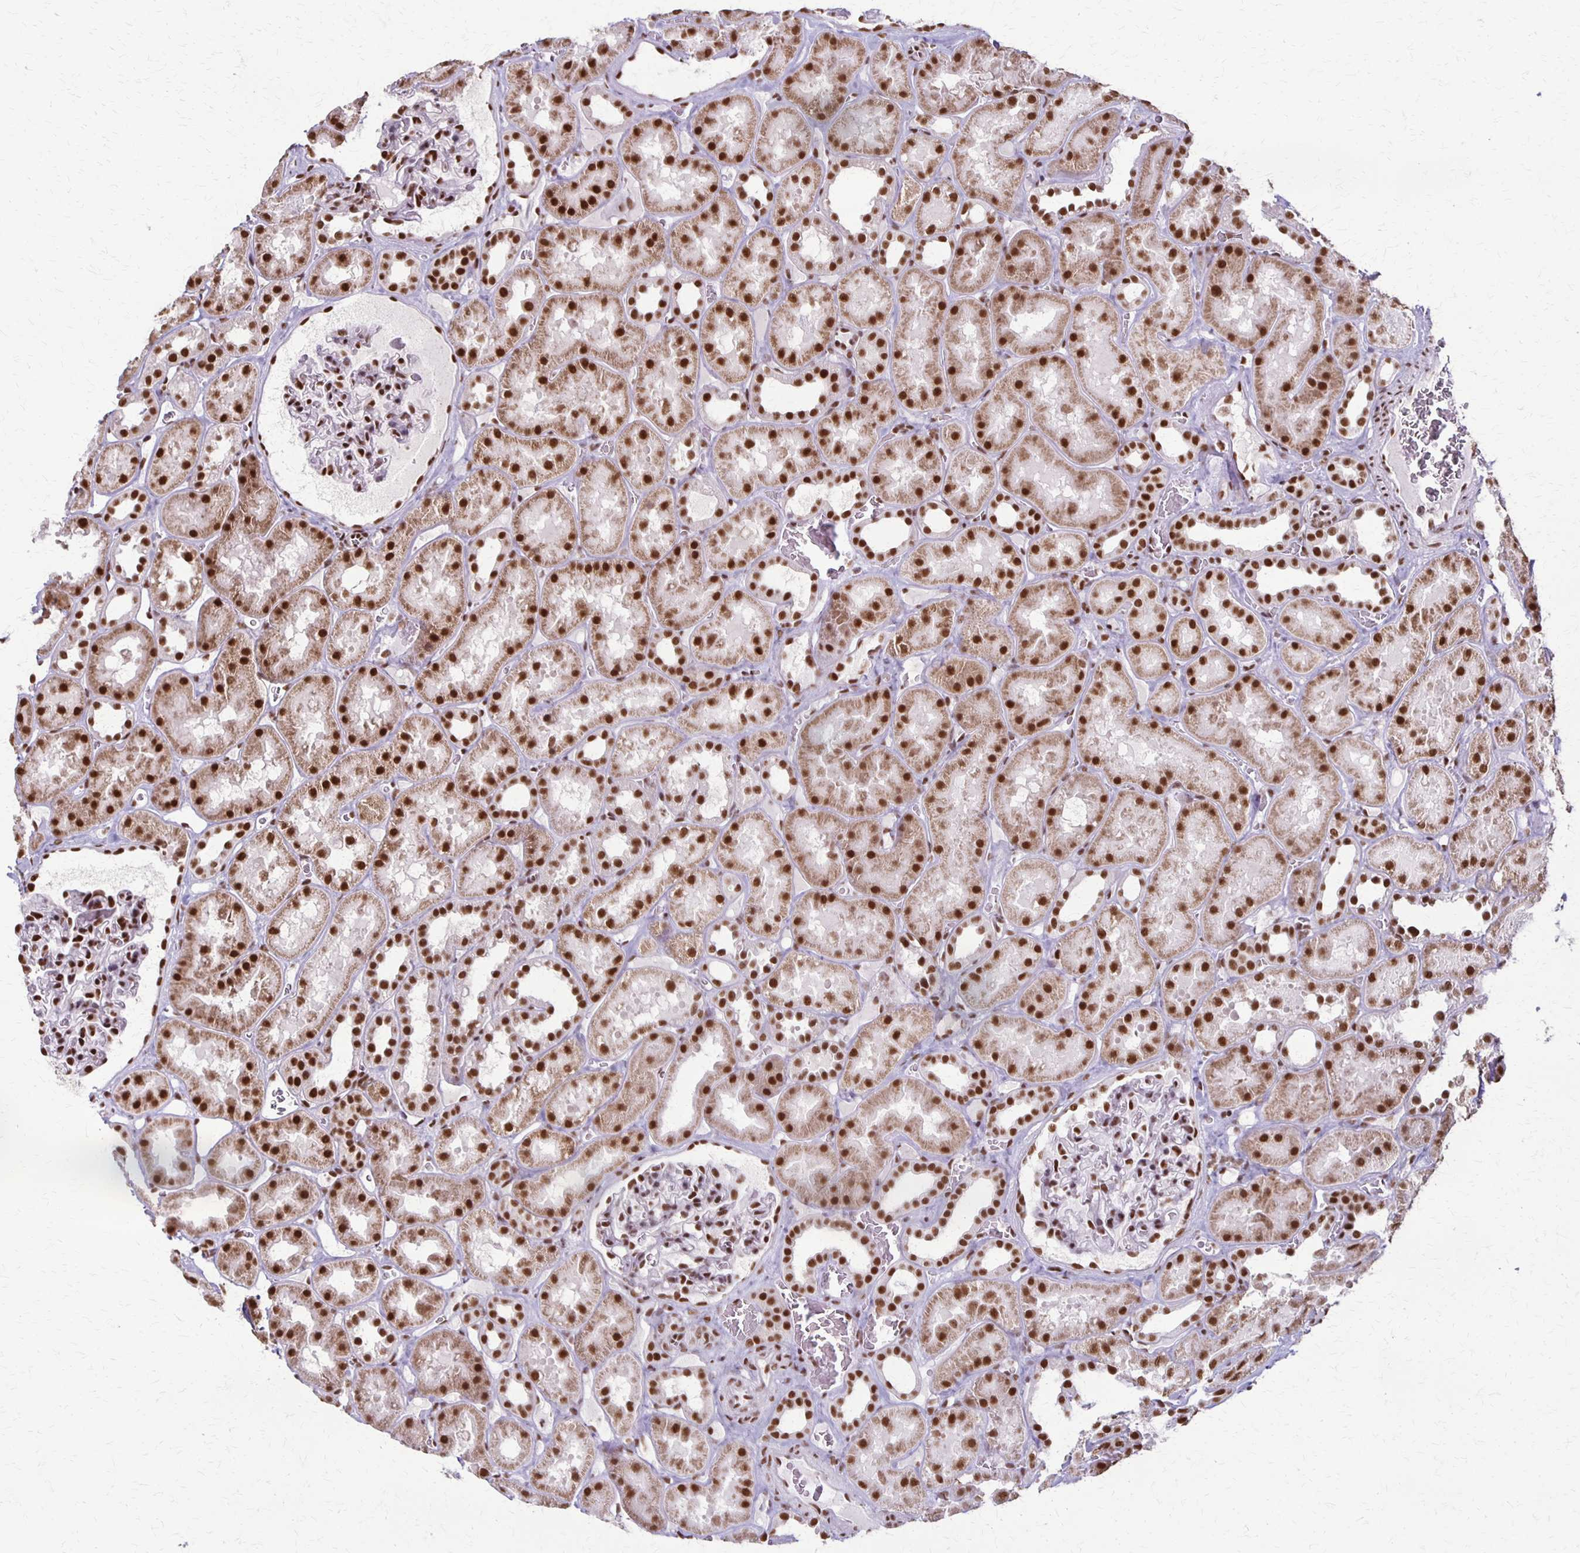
{"staining": {"intensity": "strong", "quantity": "25%-75%", "location": "nuclear"}, "tissue": "kidney", "cell_type": "Cells in glomeruli", "image_type": "normal", "snomed": [{"axis": "morphology", "description": "Normal tissue, NOS"}, {"axis": "topography", "description": "Kidney"}], "caption": "This image shows IHC staining of normal kidney, with high strong nuclear positivity in about 25%-75% of cells in glomeruli.", "gene": "XRCC6", "patient": {"sex": "female", "age": 41}}